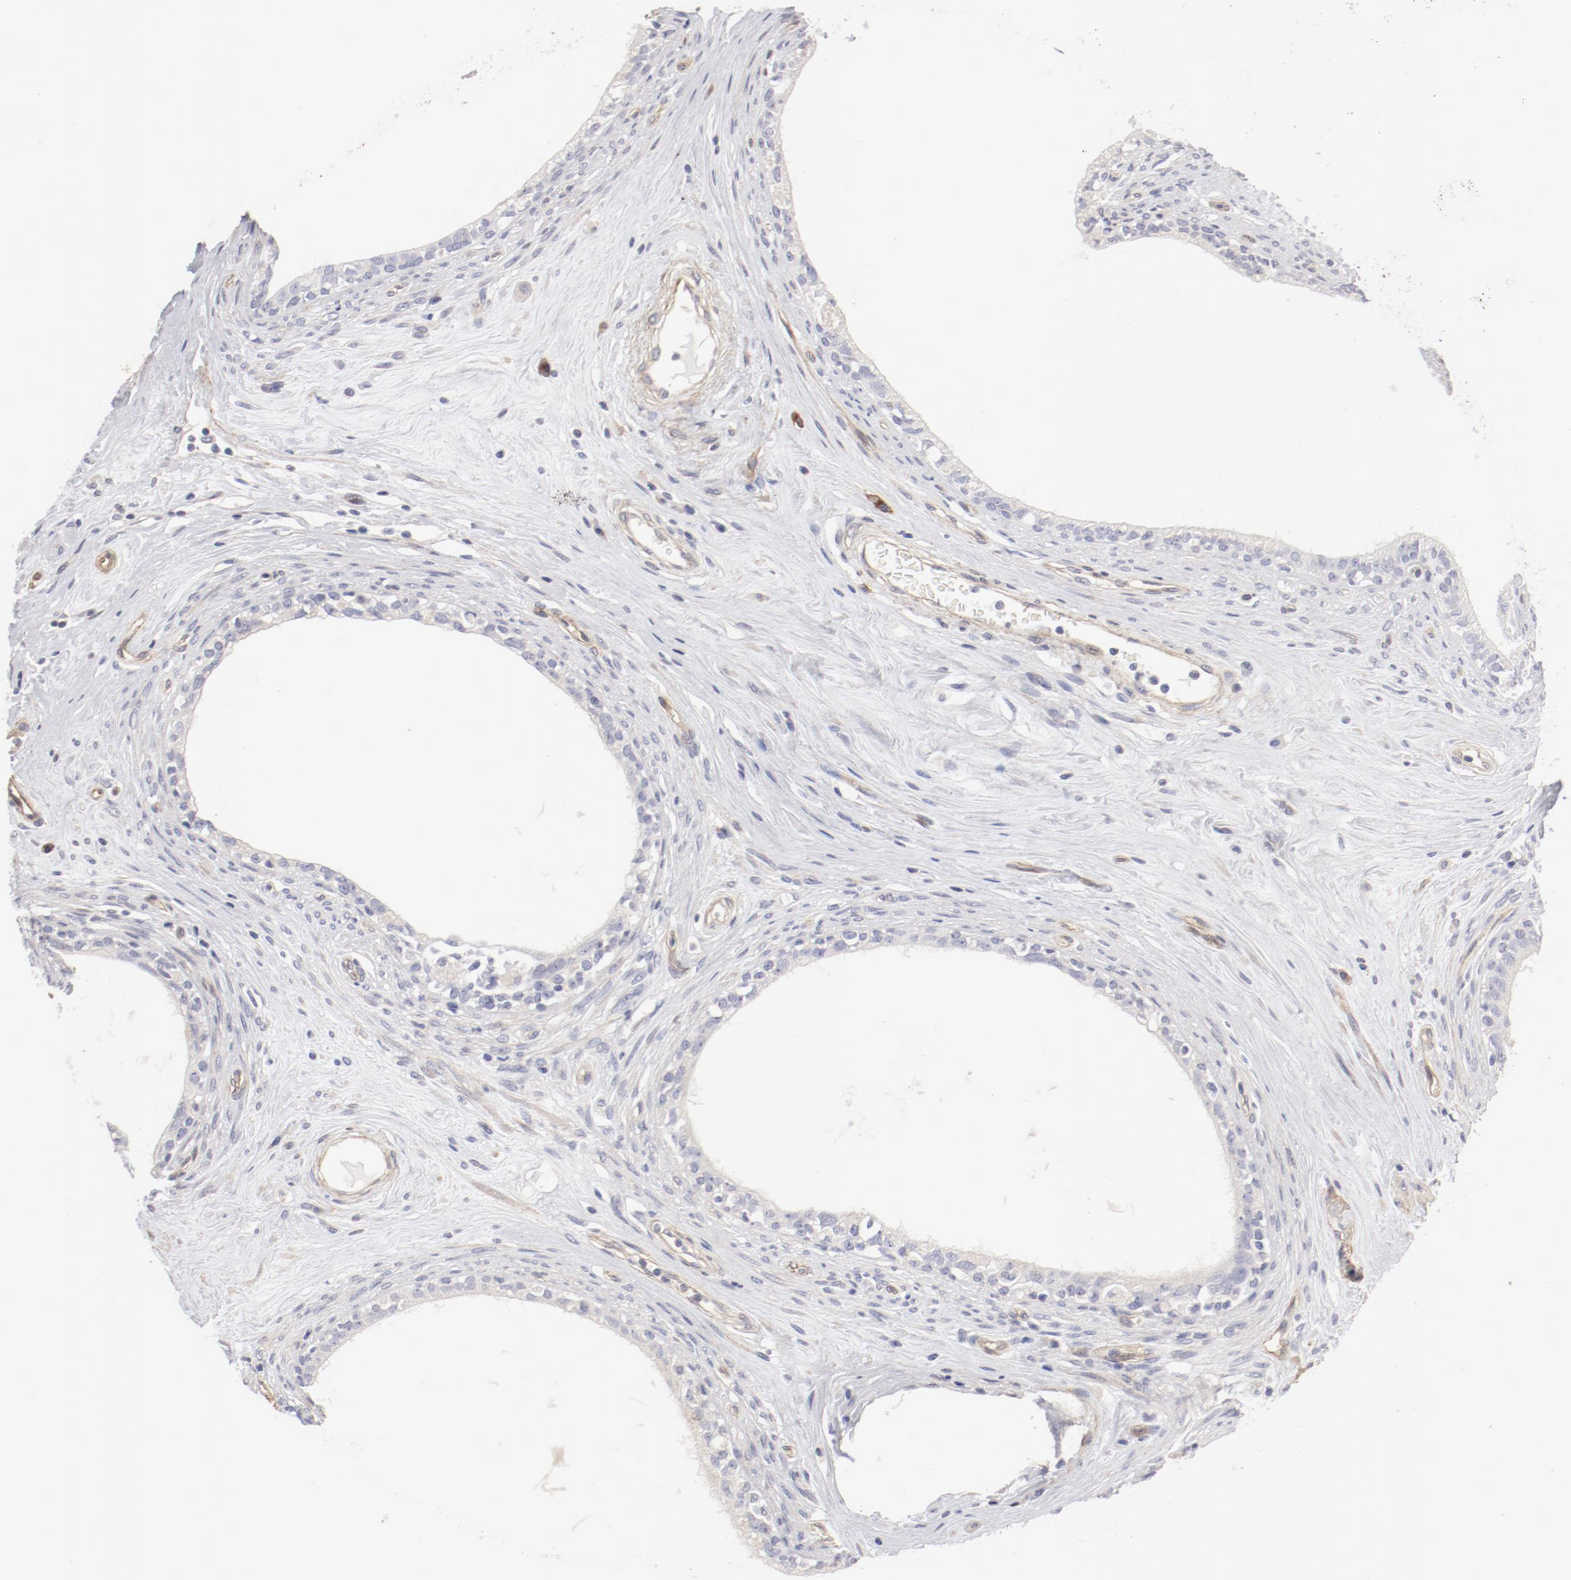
{"staining": {"intensity": "negative", "quantity": "none", "location": "none"}, "tissue": "epididymis", "cell_type": "Glandular cells", "image_type": "normal", "snomed": [{"axis": "morphology", "description": "Normal tissue, NOS"}, {"axis": "morphology", "description": "Inflammation, NOS"}, {"axis": "topography", "description": "Epididymis"}], "caption": "Immunohistochemical staining of benign human epididymis demonstrates no significant expression in glandular cells. (Stains: DAB (3,3'-diaminobenzidine) immunohistochemistry (IHC) with hematoxylin counter stain, Microscopy: brightfield microscopy at high magnification).", "gene": "LAX1", "patient": {"sex": "male", "age": 84}}